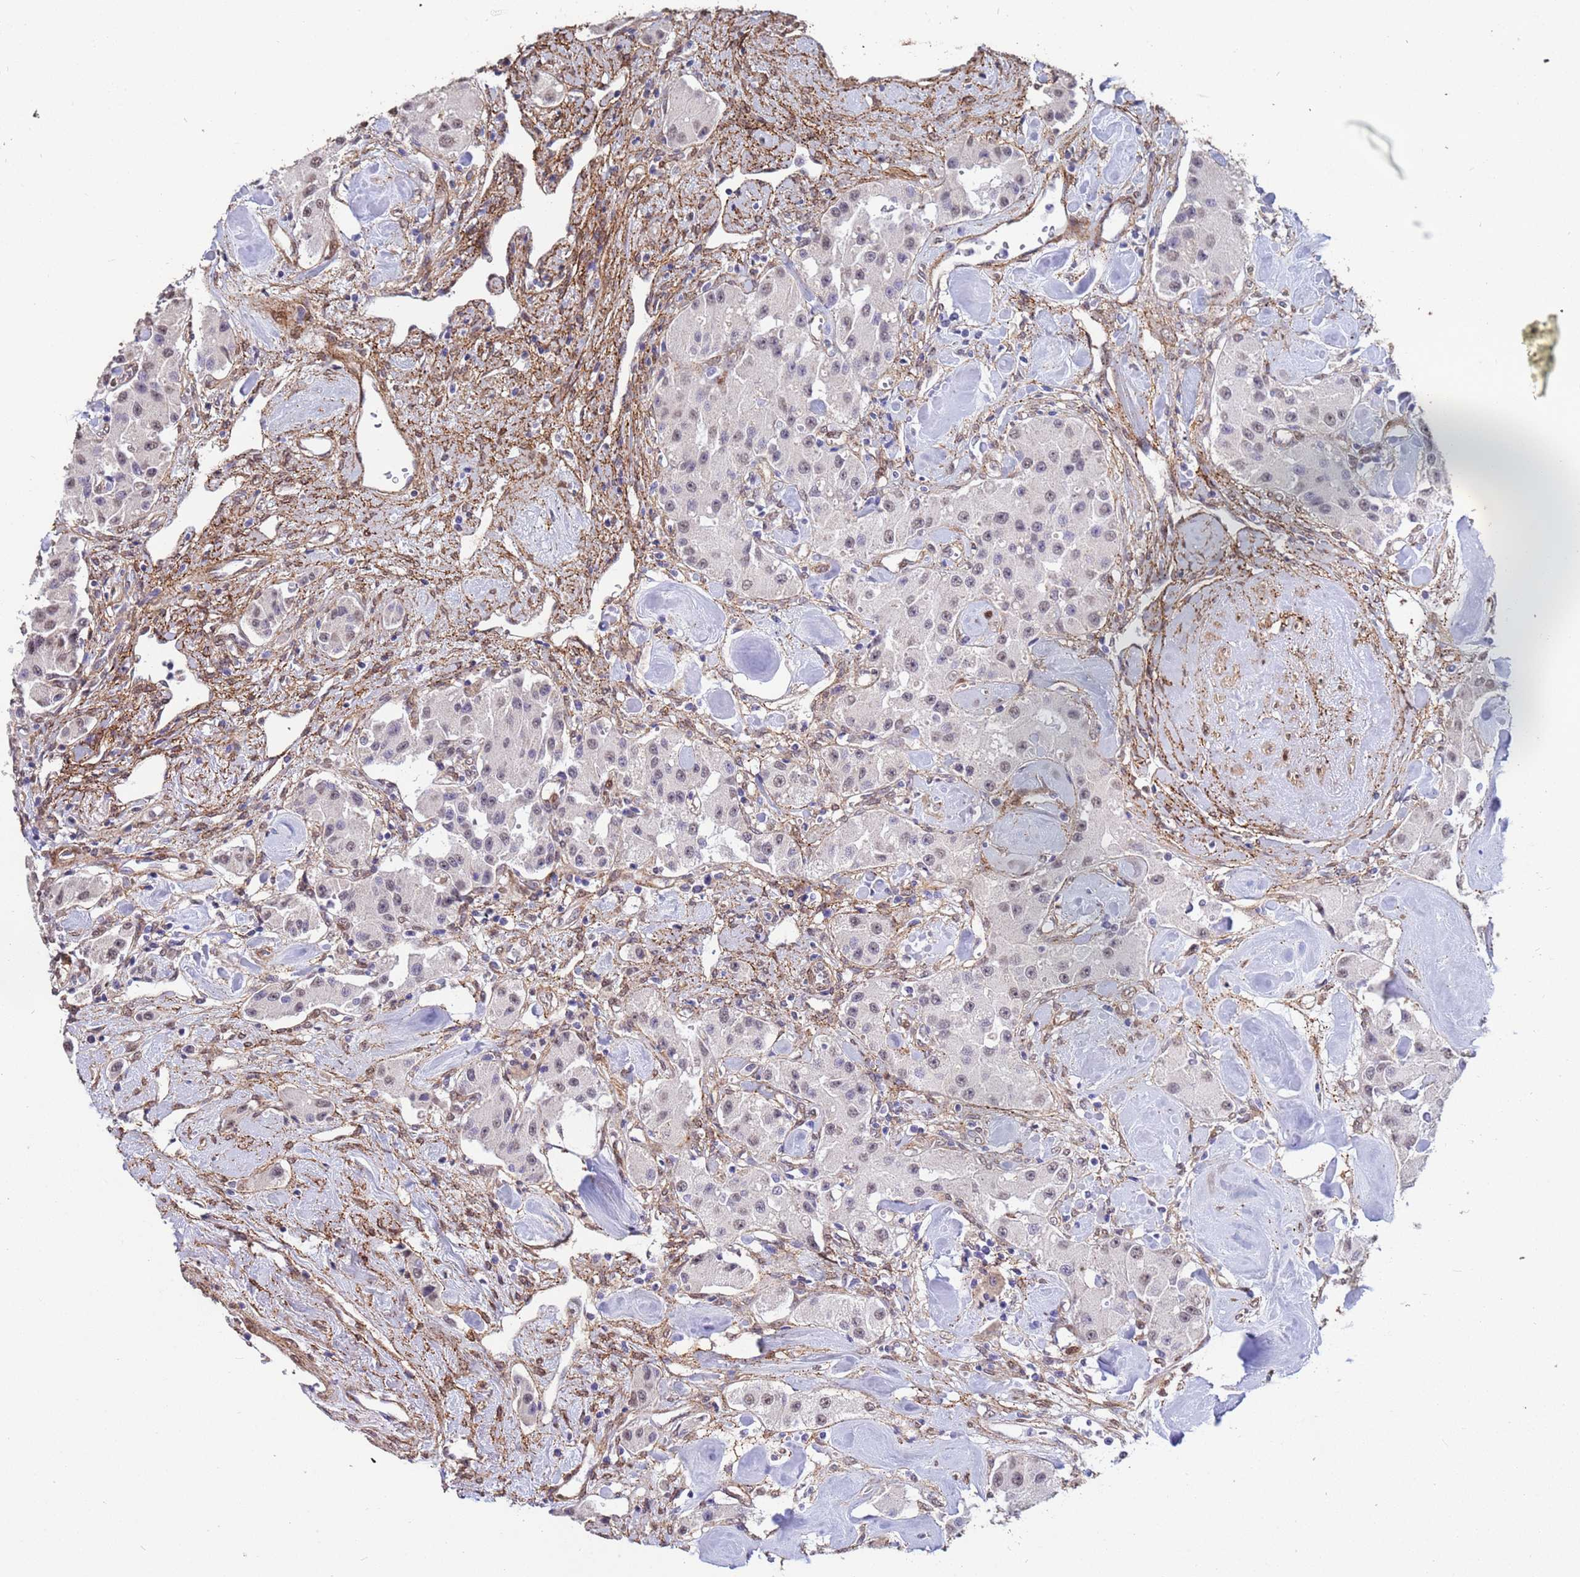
{"staining": {"intensity": "weak", "quantity": ">75%", "location": "nuclear"}, "tissue": "carcinoid", "cell_type": "Tumor cells", "image_type": "cancer", "snomed": [{"axis": "morphology", "description": "Carcinoid, malignant, NOS"}, {"axis": "topography", "description": "Pancreas"}], "caption": "High-power microscopy captured an immunohistochemistry photomicrograph of malignant carcinoid, revealing weak nuclear staining in about >75% of tumor cells.", "gene": "TRIP6", "patient": {"sex": "male", "age": 41}}